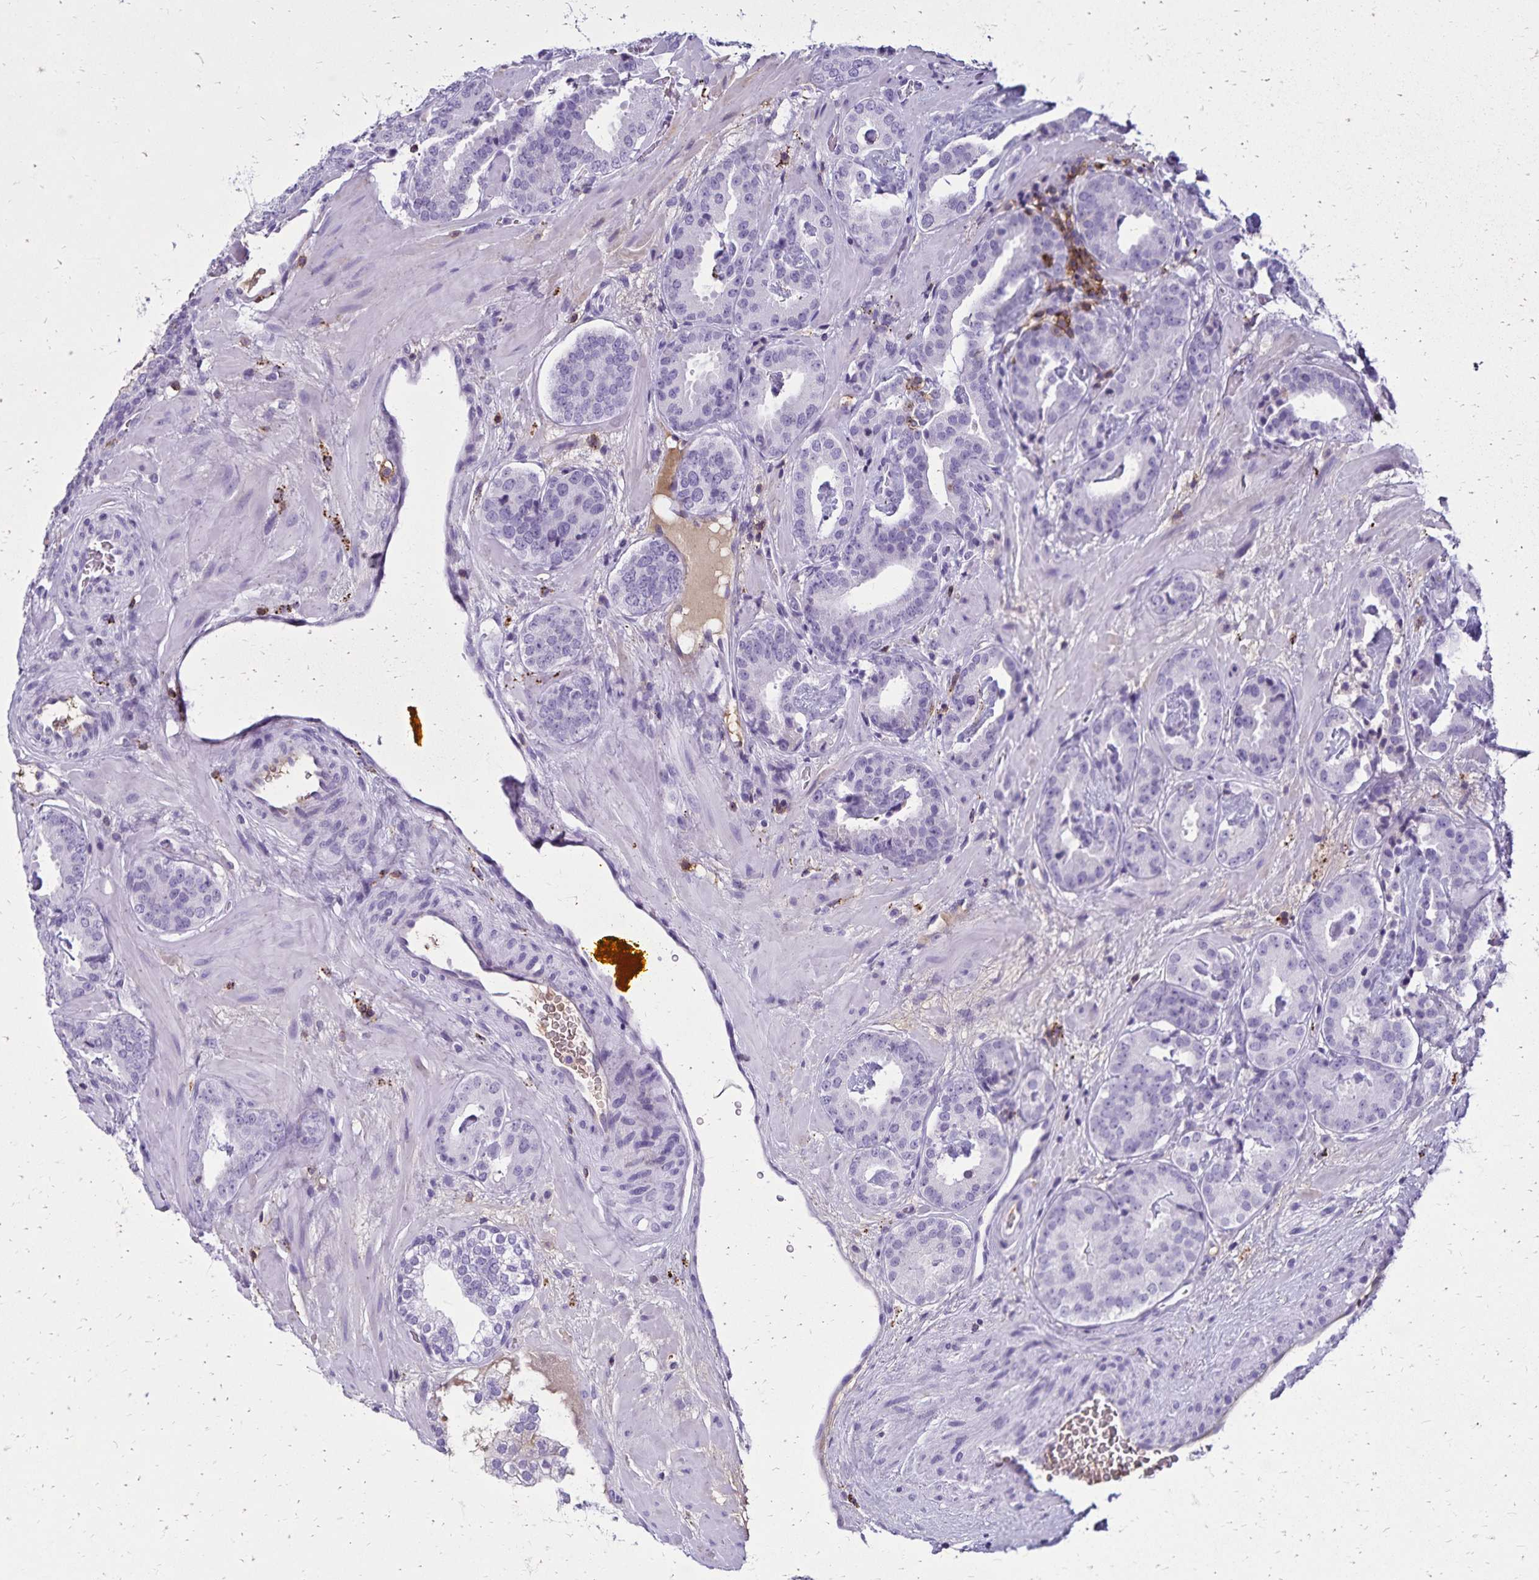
{"staining": {"intensity": "negative", "quantity": "none", "location": "none"}, "tissue": "prostate cancer", "cell_type": "Tumor cells", "image_type": "cancer", "snomed": [{"axis": "morphology", "description": "Adenocarcinoma, Low grade"}, {"axis": "topography", "description": "Prostate"}], "caption": "An immunohistochemistry image of prostate low-grade adenocarcinoma is shown. There is no staining in tumor cells of prostate low-grade adenocarcinoma.", "gene": "CD27", "patient": {"sex": "male", "age": 62}}